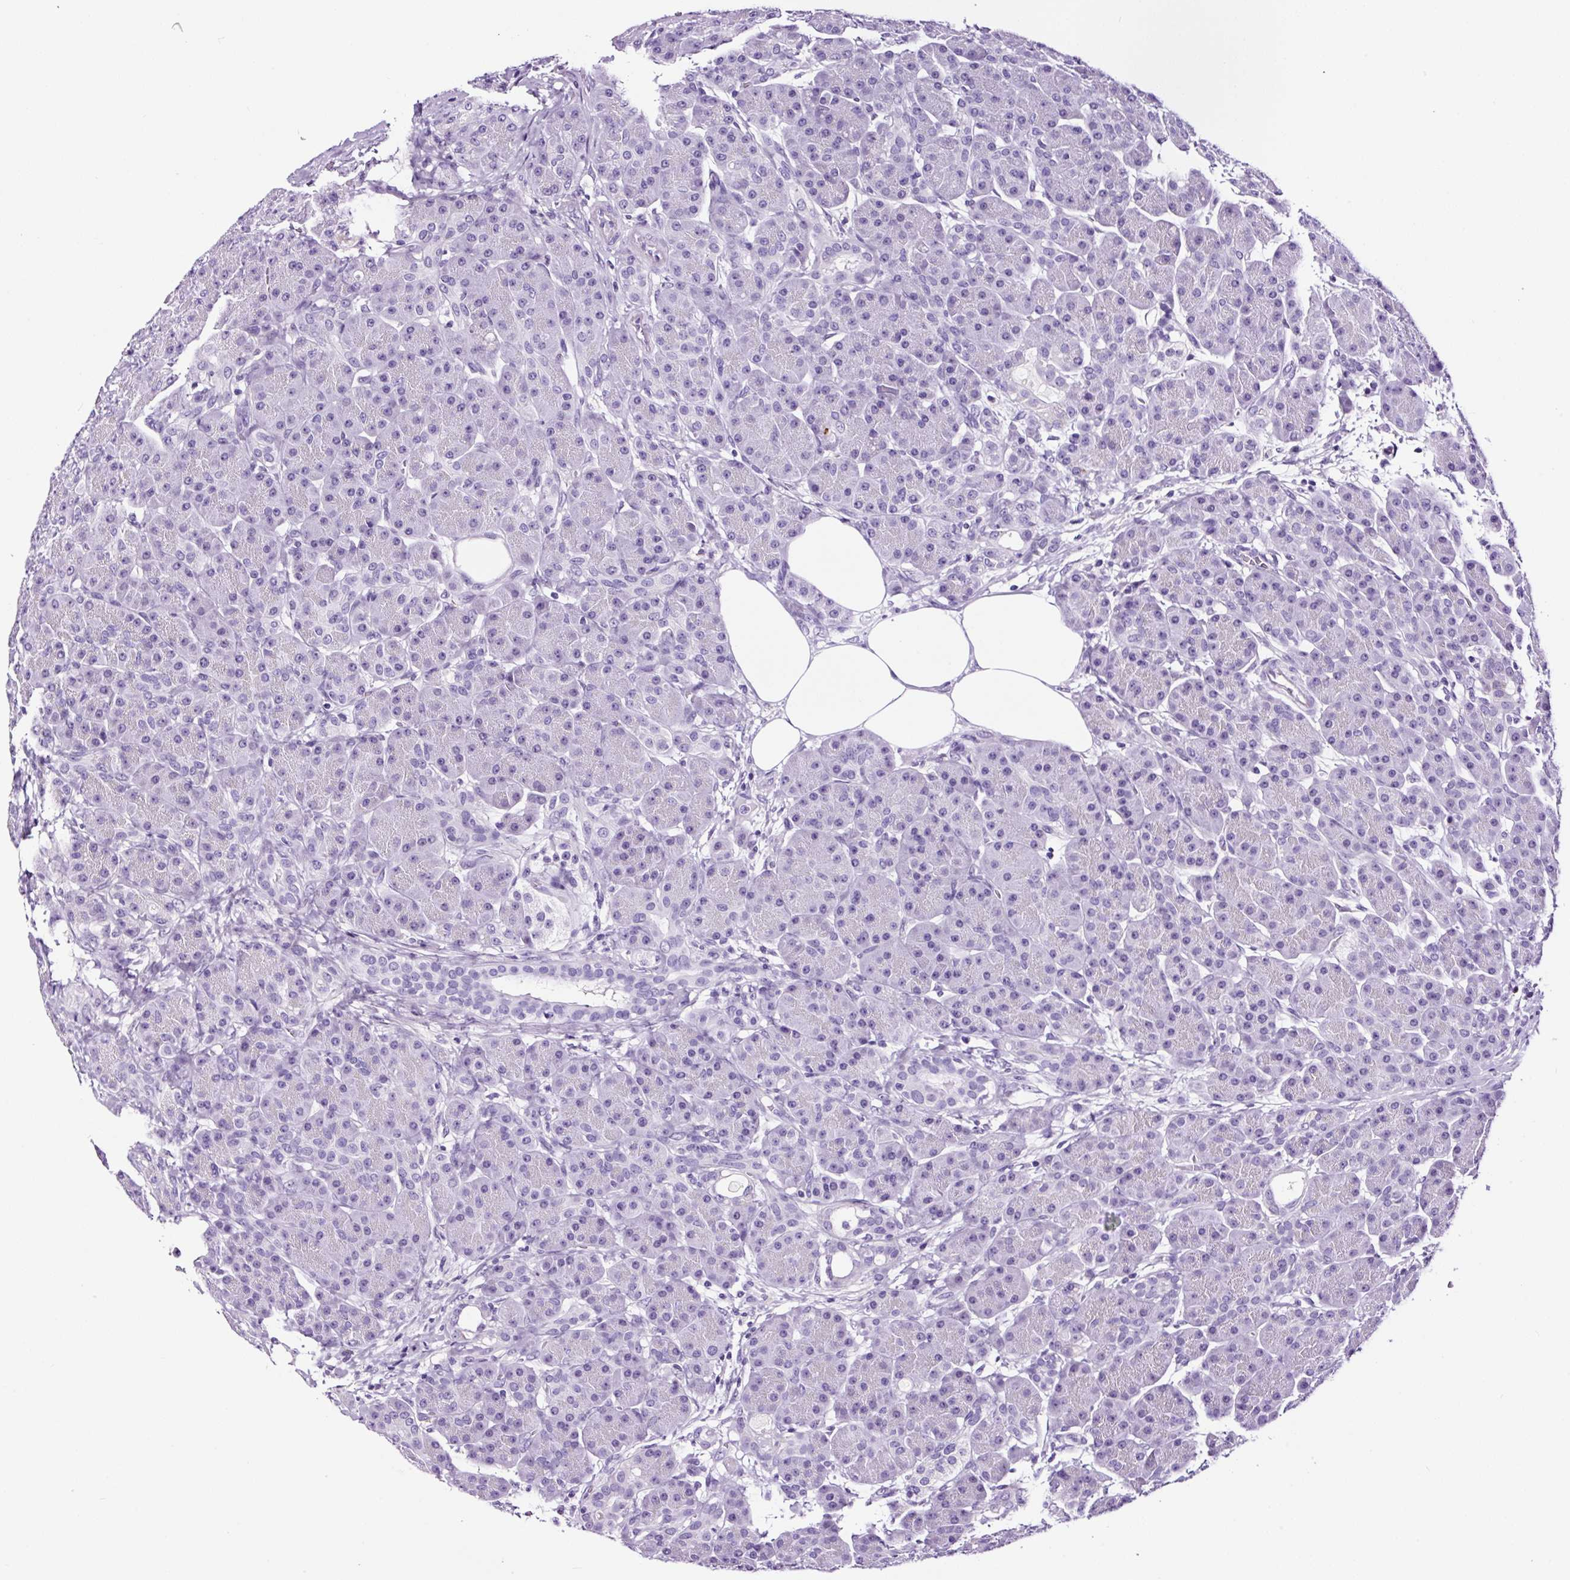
{"staining": {"intensity": "negative", "quantity": "none", "location": "none"}, "tissue": "pancreas", "cell_type": "Exocrine glandular cells", "image_type": "normal", "snomed": [{"axis": "morphology", "description": "Normal tissue, NOS"}, {"axis": "topography", "description": "Pancreas"}], "caption": "Benign pancreas was stained to show a protein in brown. There is no significant expression in exocrine glandular cells. Nuclei are stained in blue.", "gene": "TAFA3", "patient": {"sex": "male", "age": 63}}